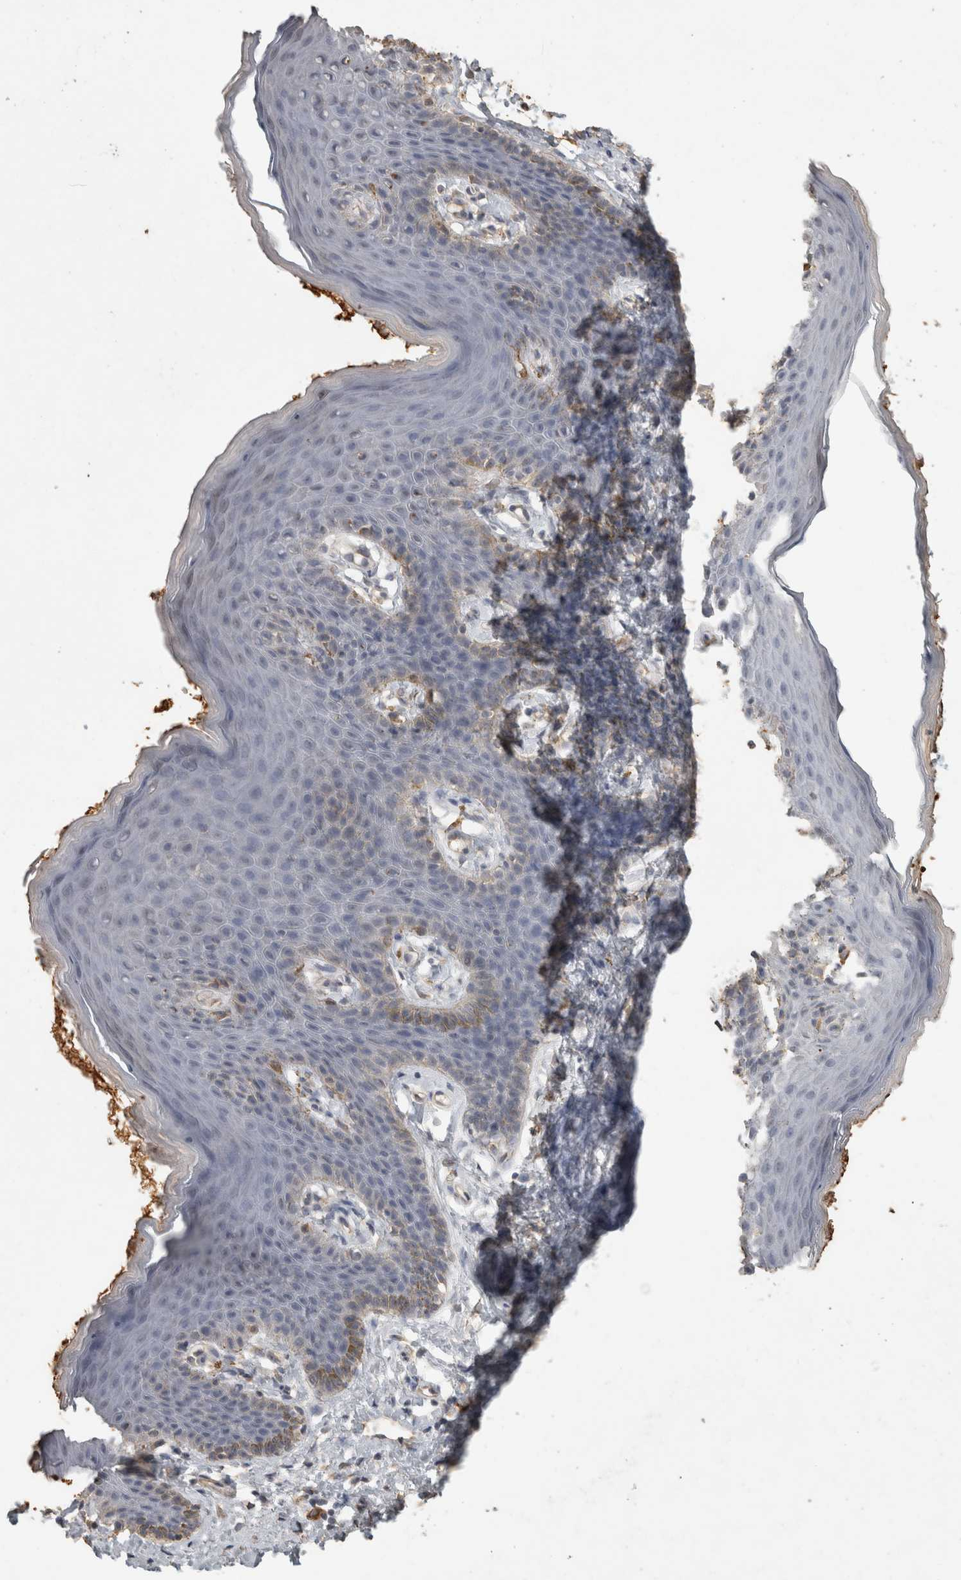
{"staining": {"intensity": "weak", "quantity": "<25%", "location": "cytoplasmic/membranous"}, "tissue": "skin", "cell_type": "Epidermal cells", "image_type": "normal", "snomed": [{"axis": "morphology", "description": "Normal tissue, NOS"}, {"axis": "topography", "description": "Vulva"}], "caption": "A high-resolution image shows IHC staining of normal skin, which displays no significant staining in epidermal cells. The staining was performed using DAB to visualize the protein expression in brown, while the nuclei were stained in blue with hematoxylin (Magnification: 20x).", "gene": "REPS2", "patient": {"sex": "female", "age": 66}}